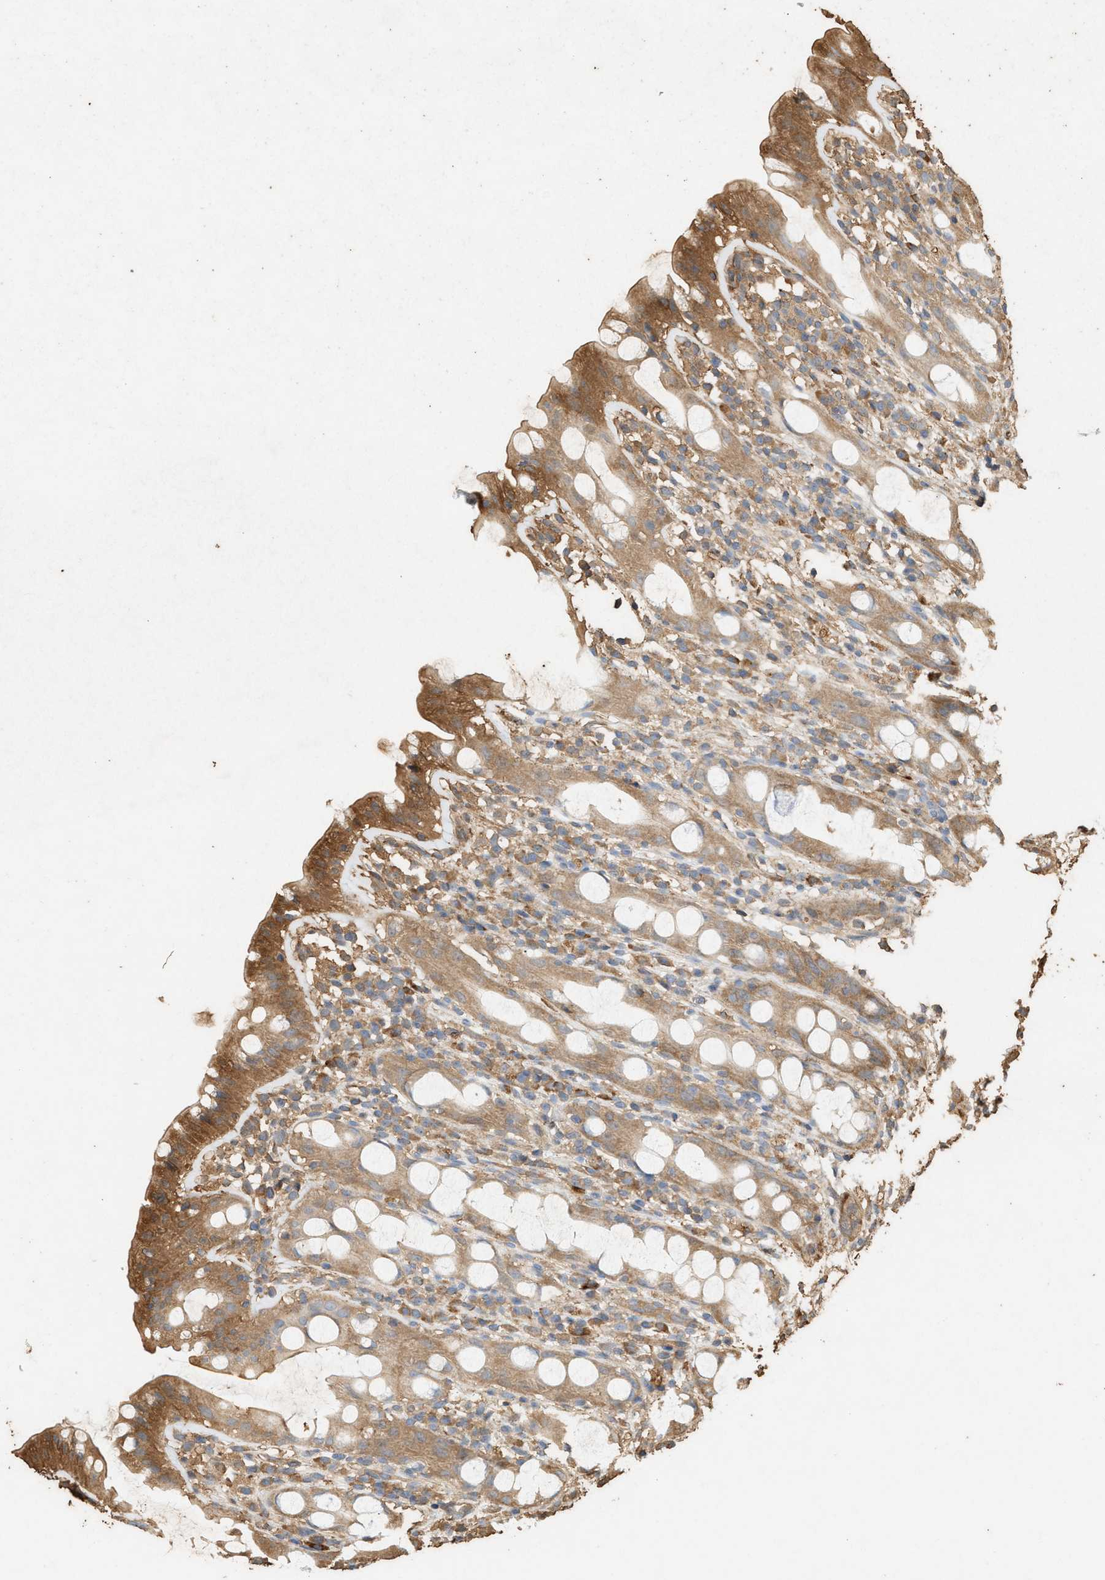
{"staining": {"intensity": "moderate", "quantity": ">75%", "location": "cytoplasmic/membranous"}, "tissue": "rectum", "cell_type": "Glandular cells", "image_type": "normal", "snomed": [{"axis": "morphology", "description": "Normal tissue, NOS"}, {"axis": "topography", "description": "Rectum"}], "caption": "Benign rectum exhibits moderate cytoplasmic/membranous expression in about >75% of glandular cells, visualized by immunohistochemistry. (brown staining indicates protein expression, while blue staining denotes nuclei).", "gene": "DCAF7", "patient": {"sex": "male", "age": 44}}